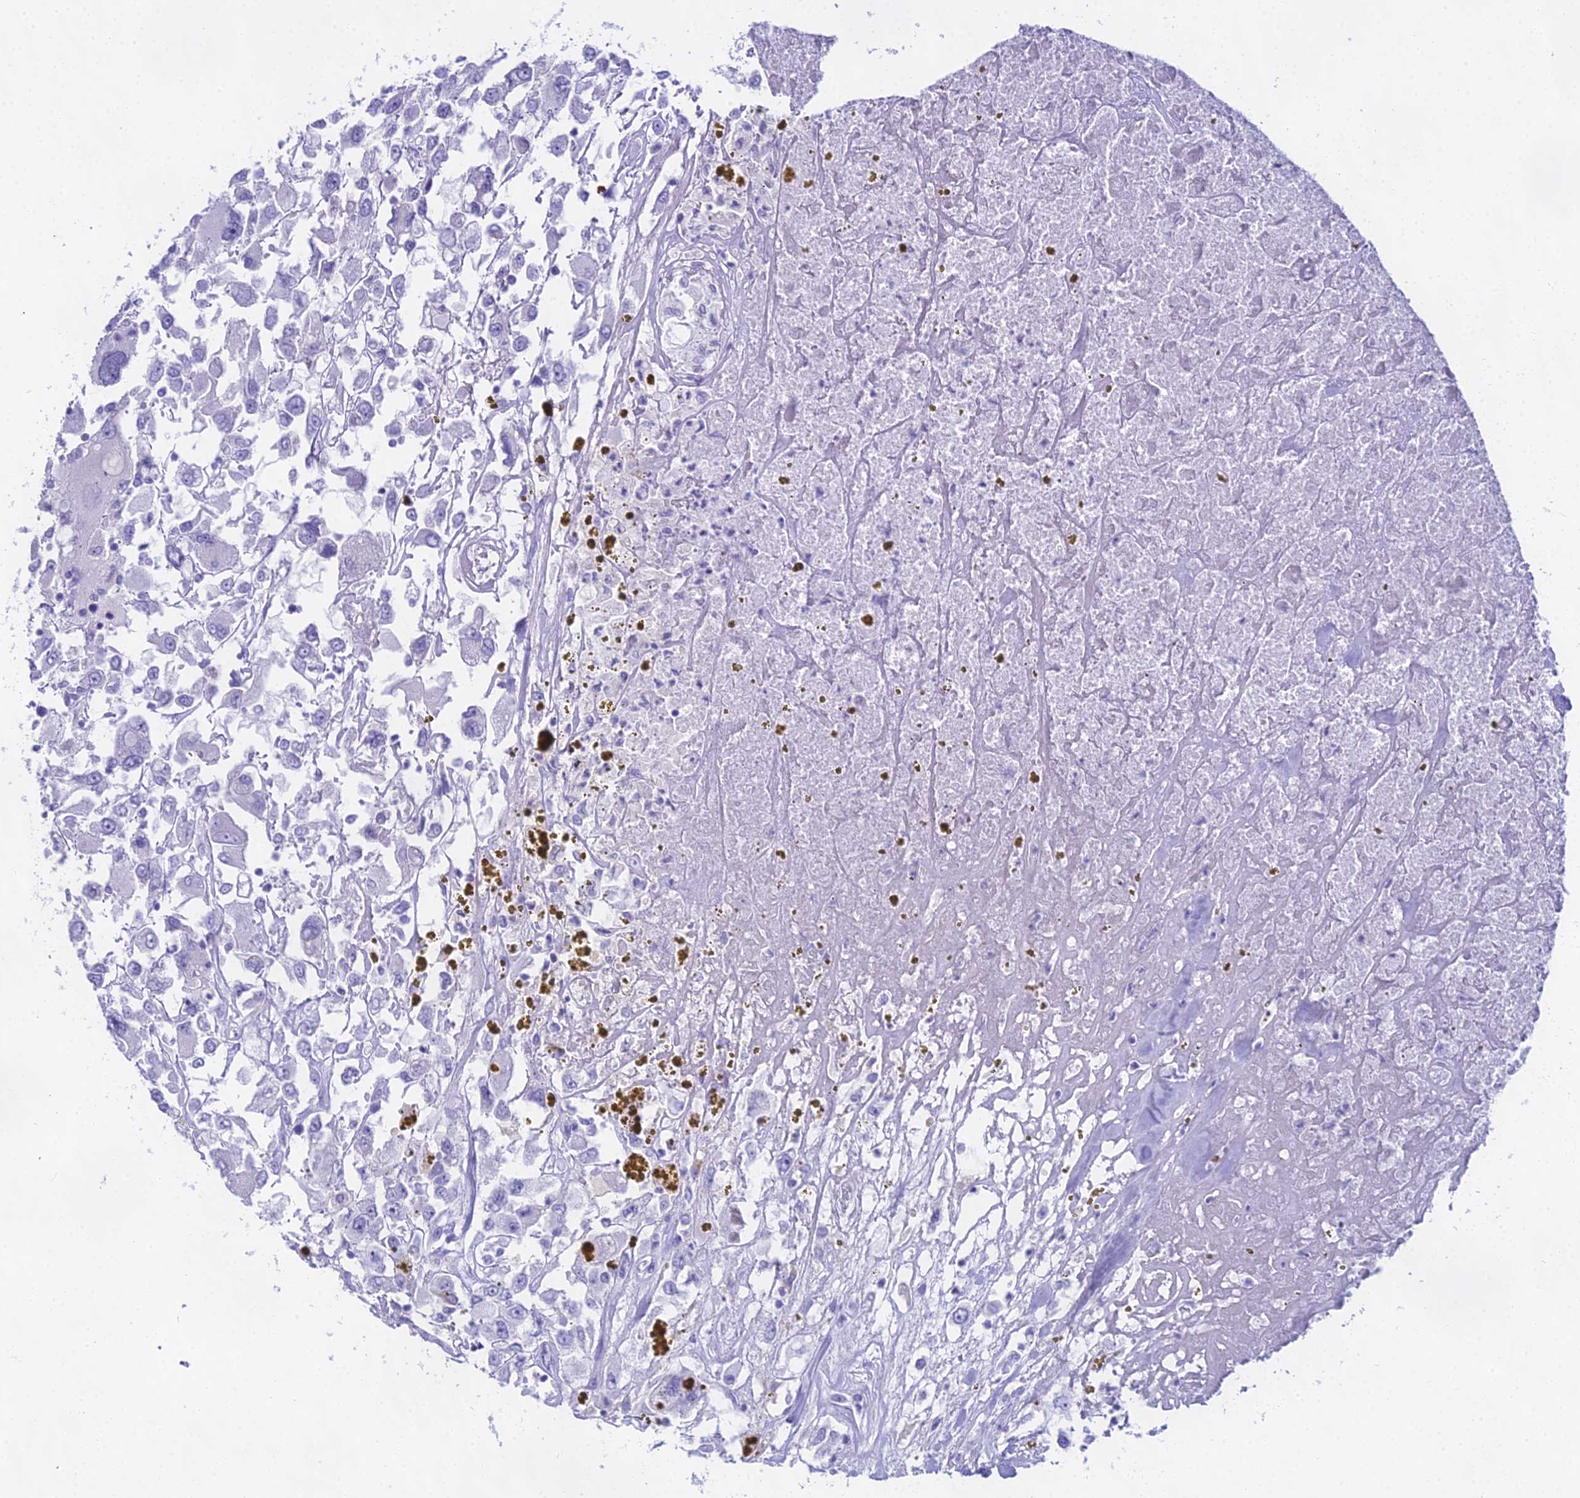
{"staining": {"intensity": "negative", "quantity": "none", "location": "none"}, "tissue": "renal cancer", "cell_type": "Tumor cells", "image_type": "cancer", "snomed": [{"axis": "morphology", "description": "Adenocarcinoma, NOS"}, {"axis": "topography", "description": "Kidney"}], "caption": "Tumor cells show no significant expression in renal adenocarcinoma. (Brightfield microscopy of DAB immunohistochemistry (IHC) at high magnification).", "gene": "UNC80", "patient": {"sex": "female", "age": 52}}